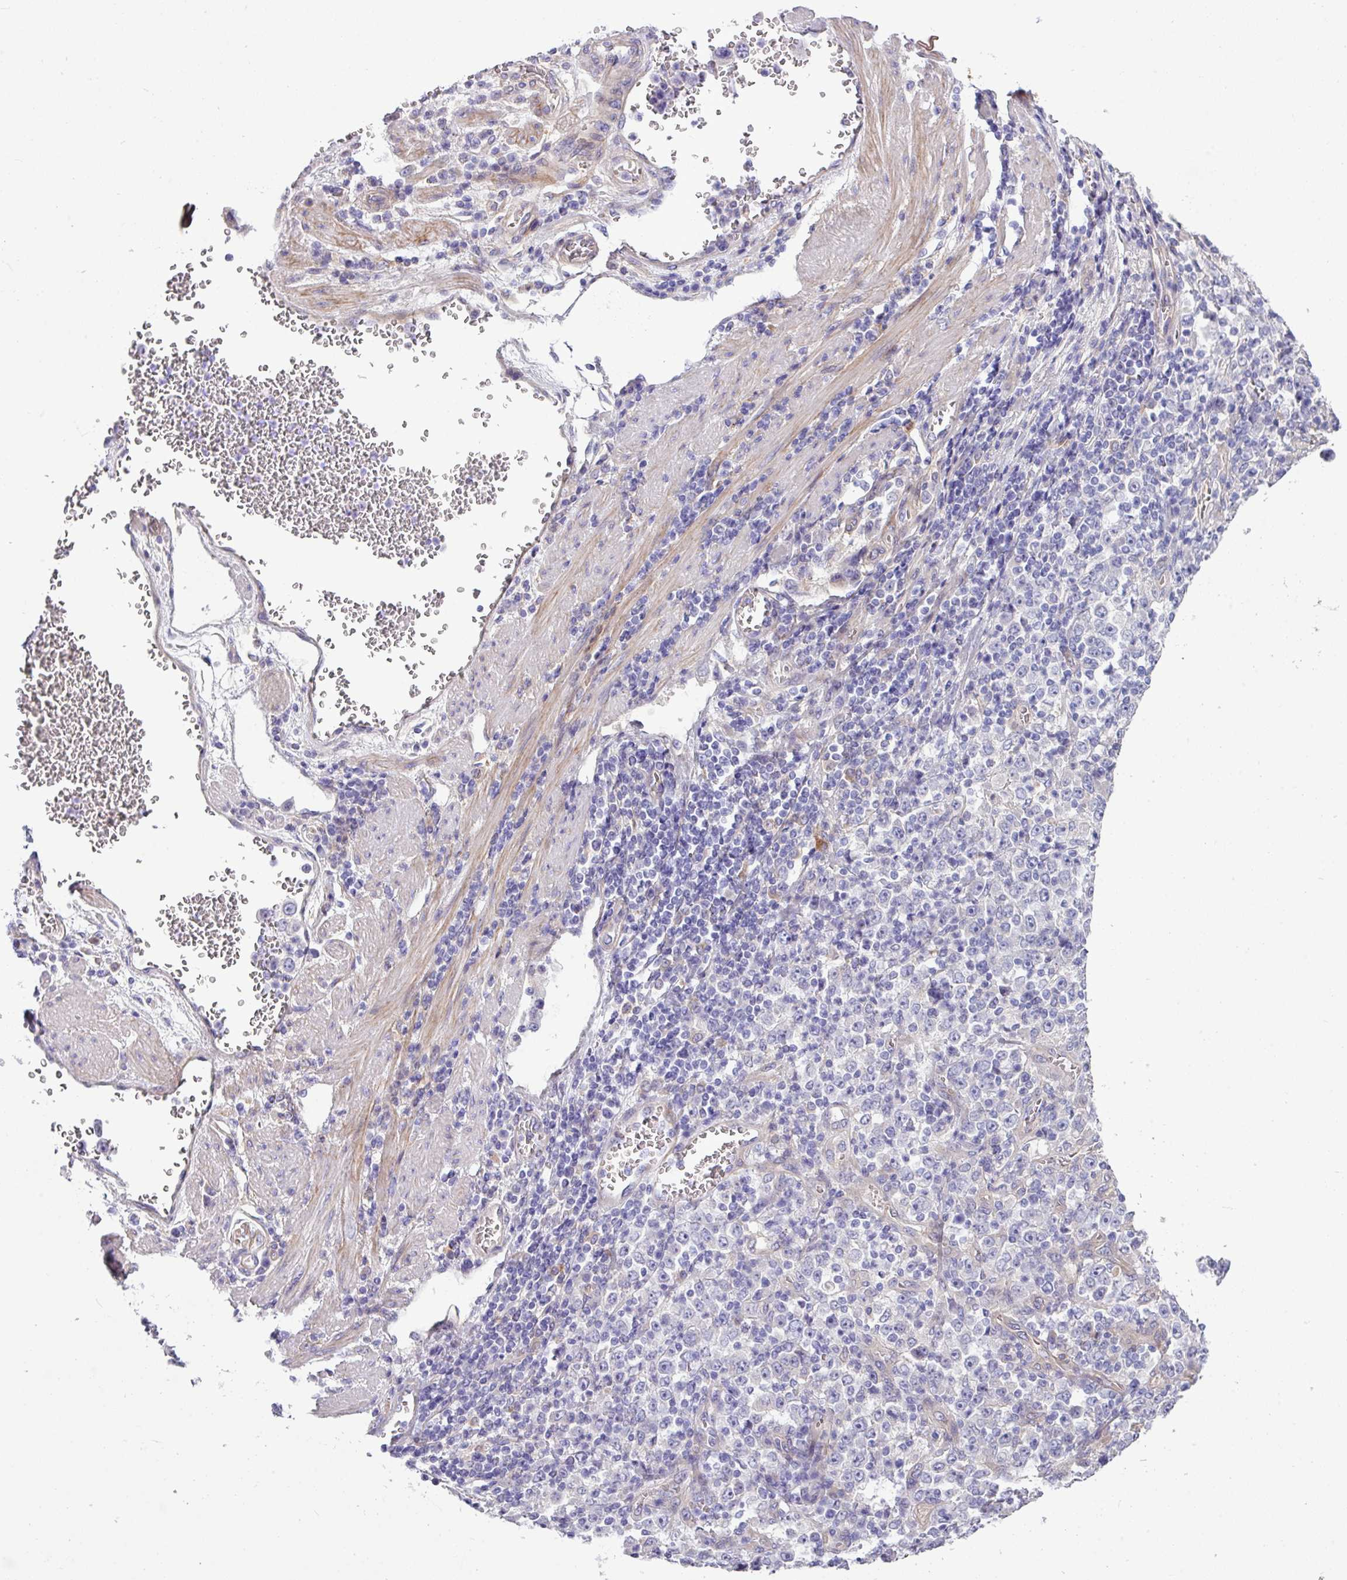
{"staining": {"intensity": "negative", "quantity": "none", "location": "none"}, "tissue": "stomach cancer", "cell_type": "Tumor cells", "image_type": "cancer", "snomed": [{"axis": "morphology", "description": "Normal tissue, NOS"}, {"axis": "morphology", "description": "Adenocarcinoma, NOS"}, {"axis": "topography", "description": "Stomach, upper"}, {"axis": "topography", "description": "Stomach"}], "caption": "This is a micrograph of immunohistochemistry (IHC) staining of stomach cancer (adenocarcinoma), which shows no expression in tumor cells.", "gene": "KIRREL3", "patient": {"sex": "male", "age": 59}}